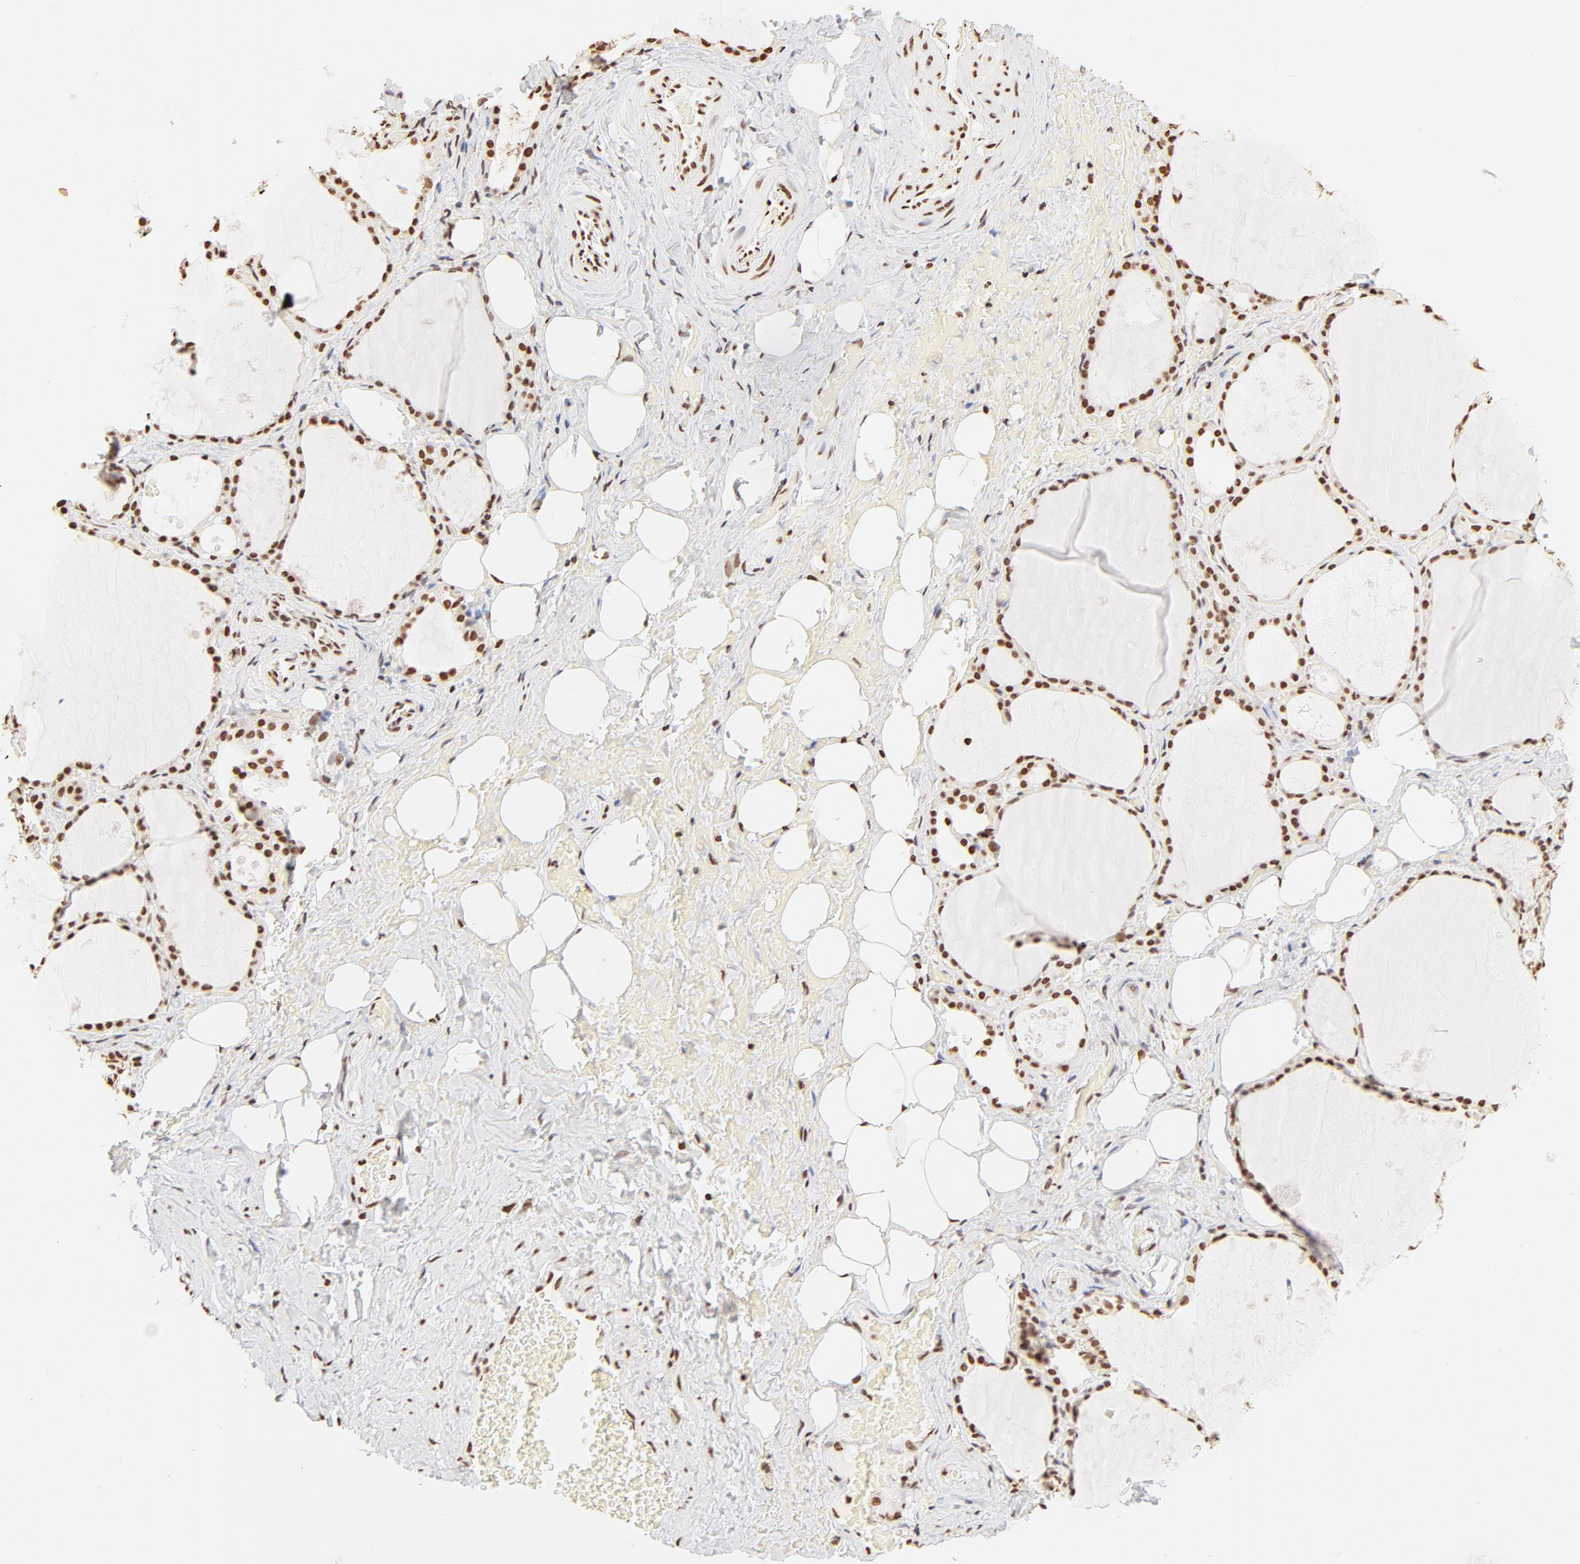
{"staining": {"intensity": "strong", "quantity": ">75%", "location": "nuclear"}, "tissue": "thyroid gland", "cell_type": "Glandular cells", "image_type": "normal", "snomed": [{"axis": "morphology", "description": "Normal tissue, NOS"}, {"axis": "topography", "description": "Thyroid gland"}], "caption": "Protein expression analysis of benign thyroid gland shows strong nuclear expression in approximately >75% of glandular cells. Nuclei are stained in blue.", "gene": "ZNF540", "patient": {"sex": "male", "age": 61}}